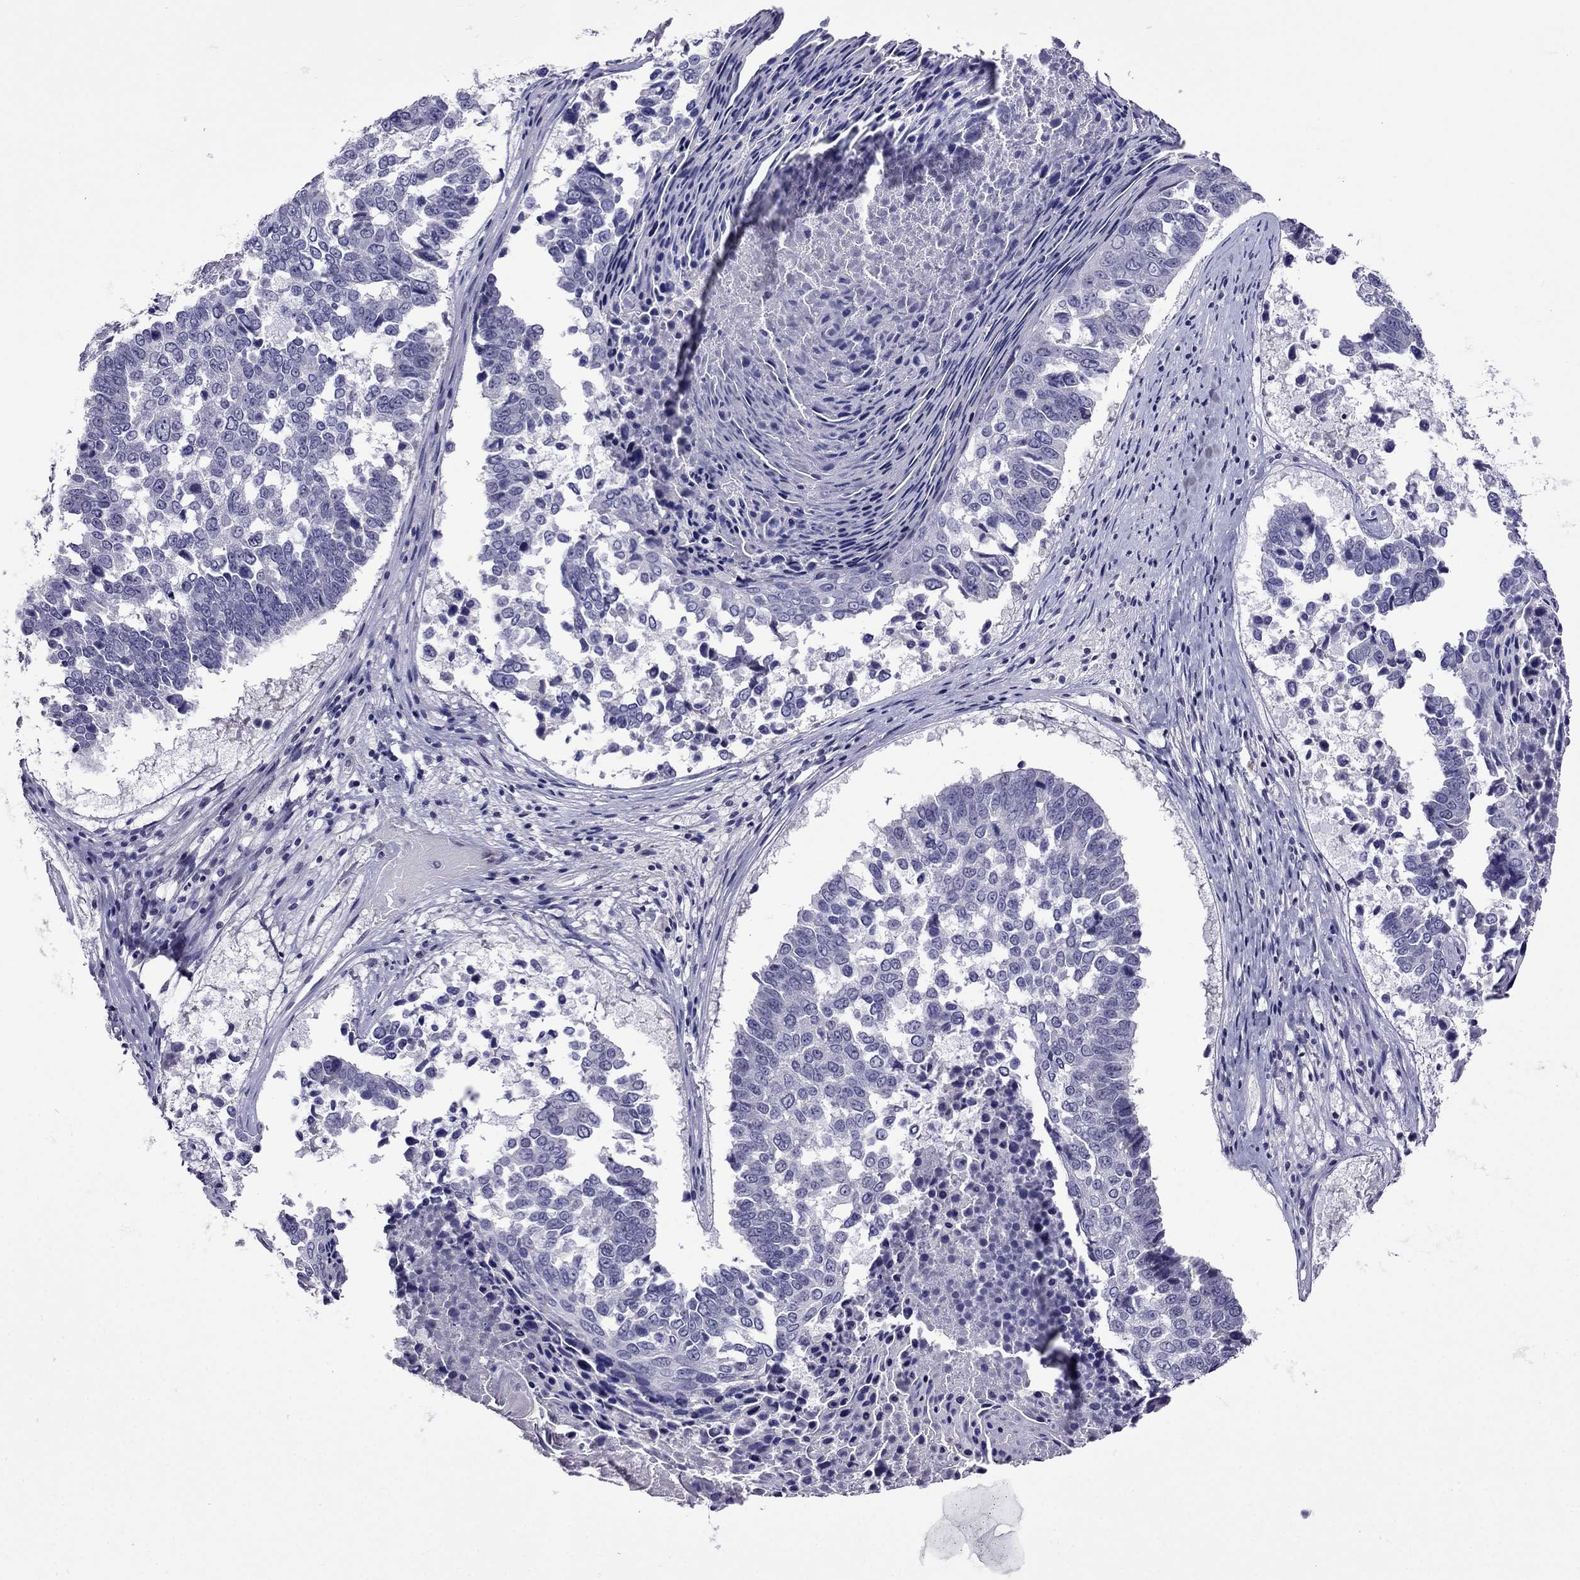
{"staining": {"intensity": "negative", "quantity": "none", "location": "none"}, "tissue": "lung cancer", "cell_type": "Tumor cells", "image_type": "cancer", "snomed": [{"axis": "morphology", "description": "Squamous cell carcinoma, NOS"}, {"axis": "topography", "description": "Lung"}], "caption": "An image of lung cancer stained for a protein displays no brown staining in tumor cells.", "gene": "SPTBN4", "patient": {"sex": "male", "age": 73}}